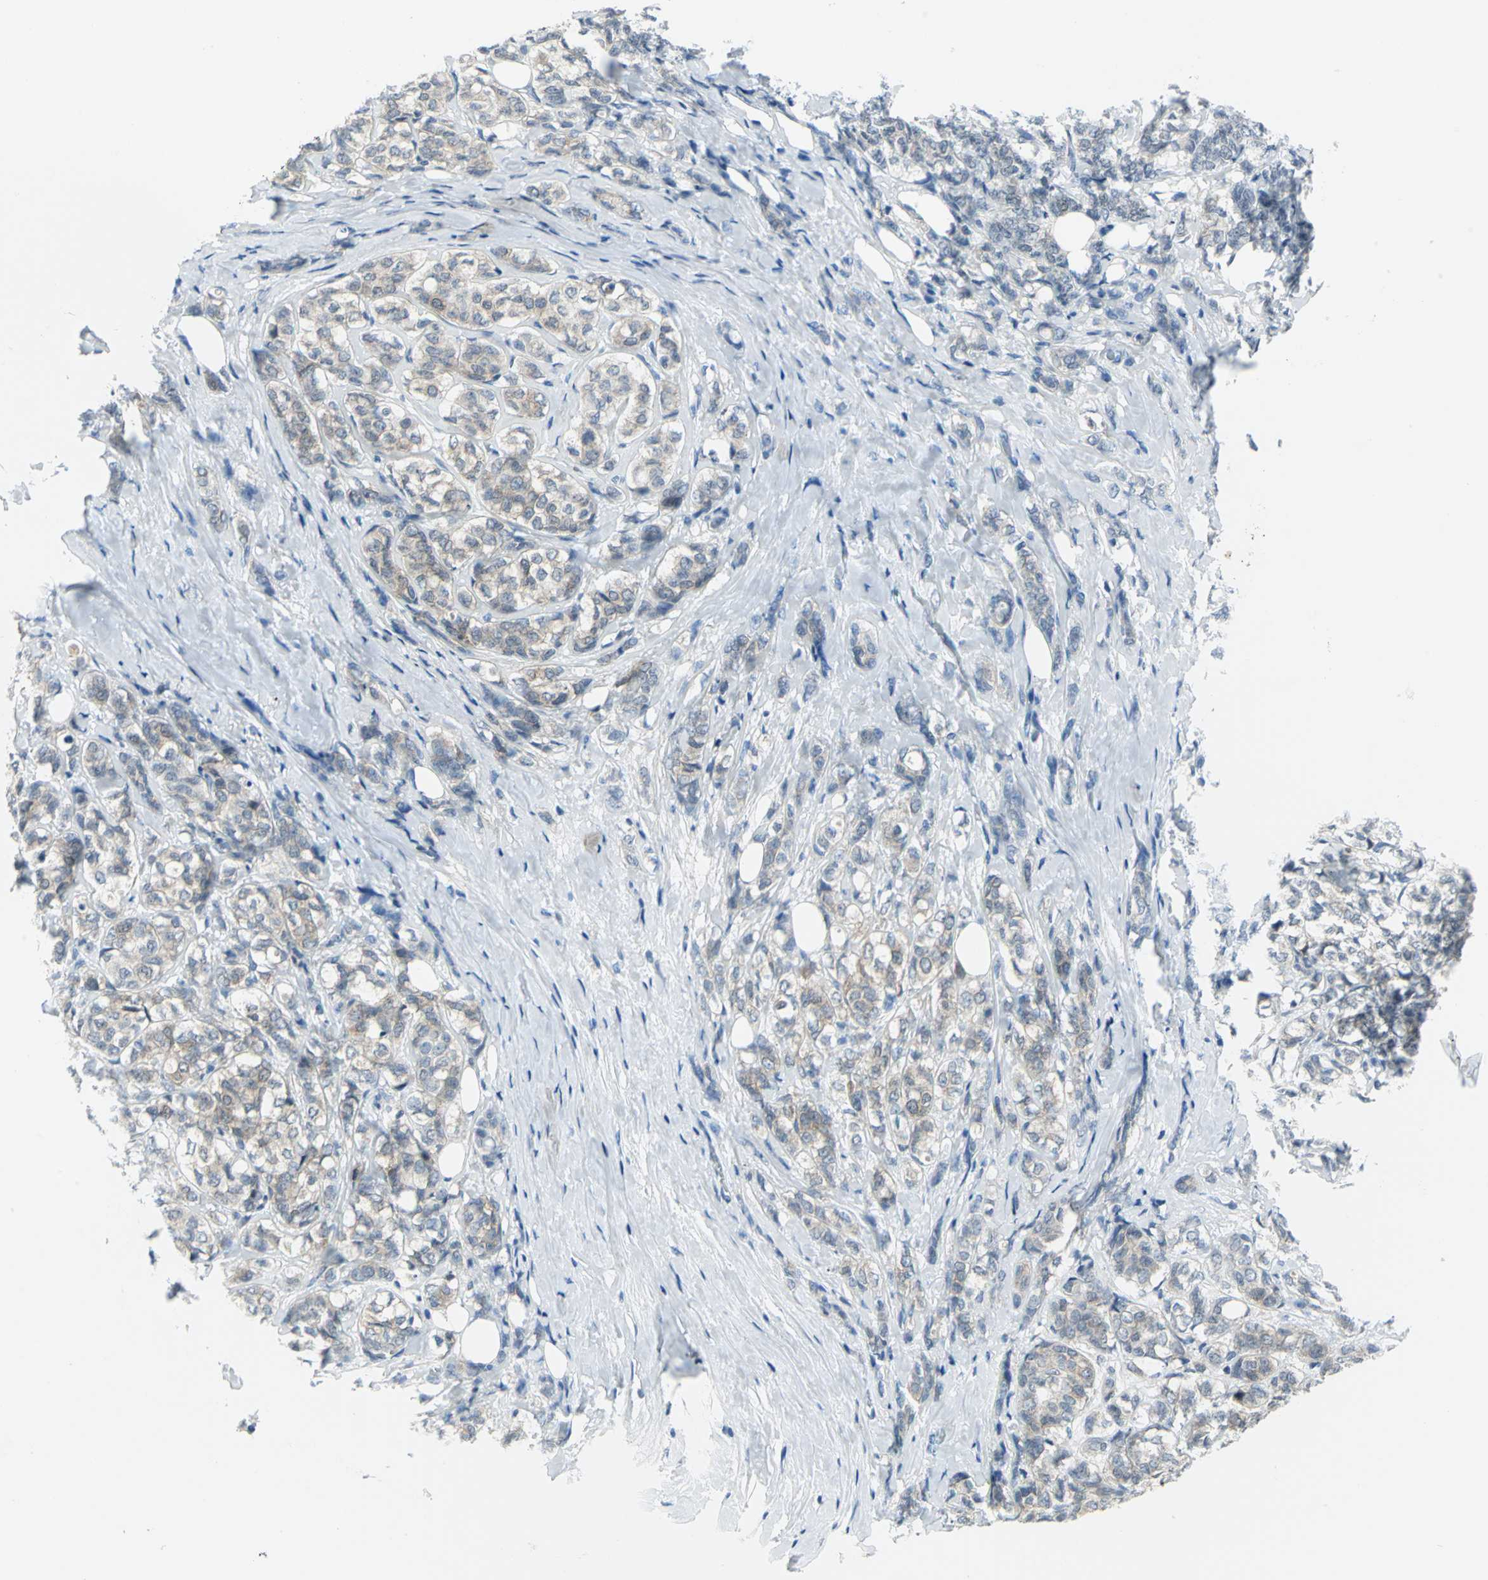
{"staining": {"intensity": "weak", "quantity": "25%-75%", "location": "cytoplasmic/membranous"}, "tissue": "breast cancer", "cell_type": "Tumor cells", "image_type": "cancer", "snomed": [{"axis": "morphology", "description": "Lobular carcinoma"}, {"axis": "topography", "description": "Breast"}], "caption": "Brown immunohistochemical staining in human breast cancer shows weak cytoplasmic/membranous staining in about 25%-75% of tumor cells. (DAB = brown stain, brightfield microscopy at high magnification).", "gene": "SFN", "patient": {"sex": "female", "age": 60}}